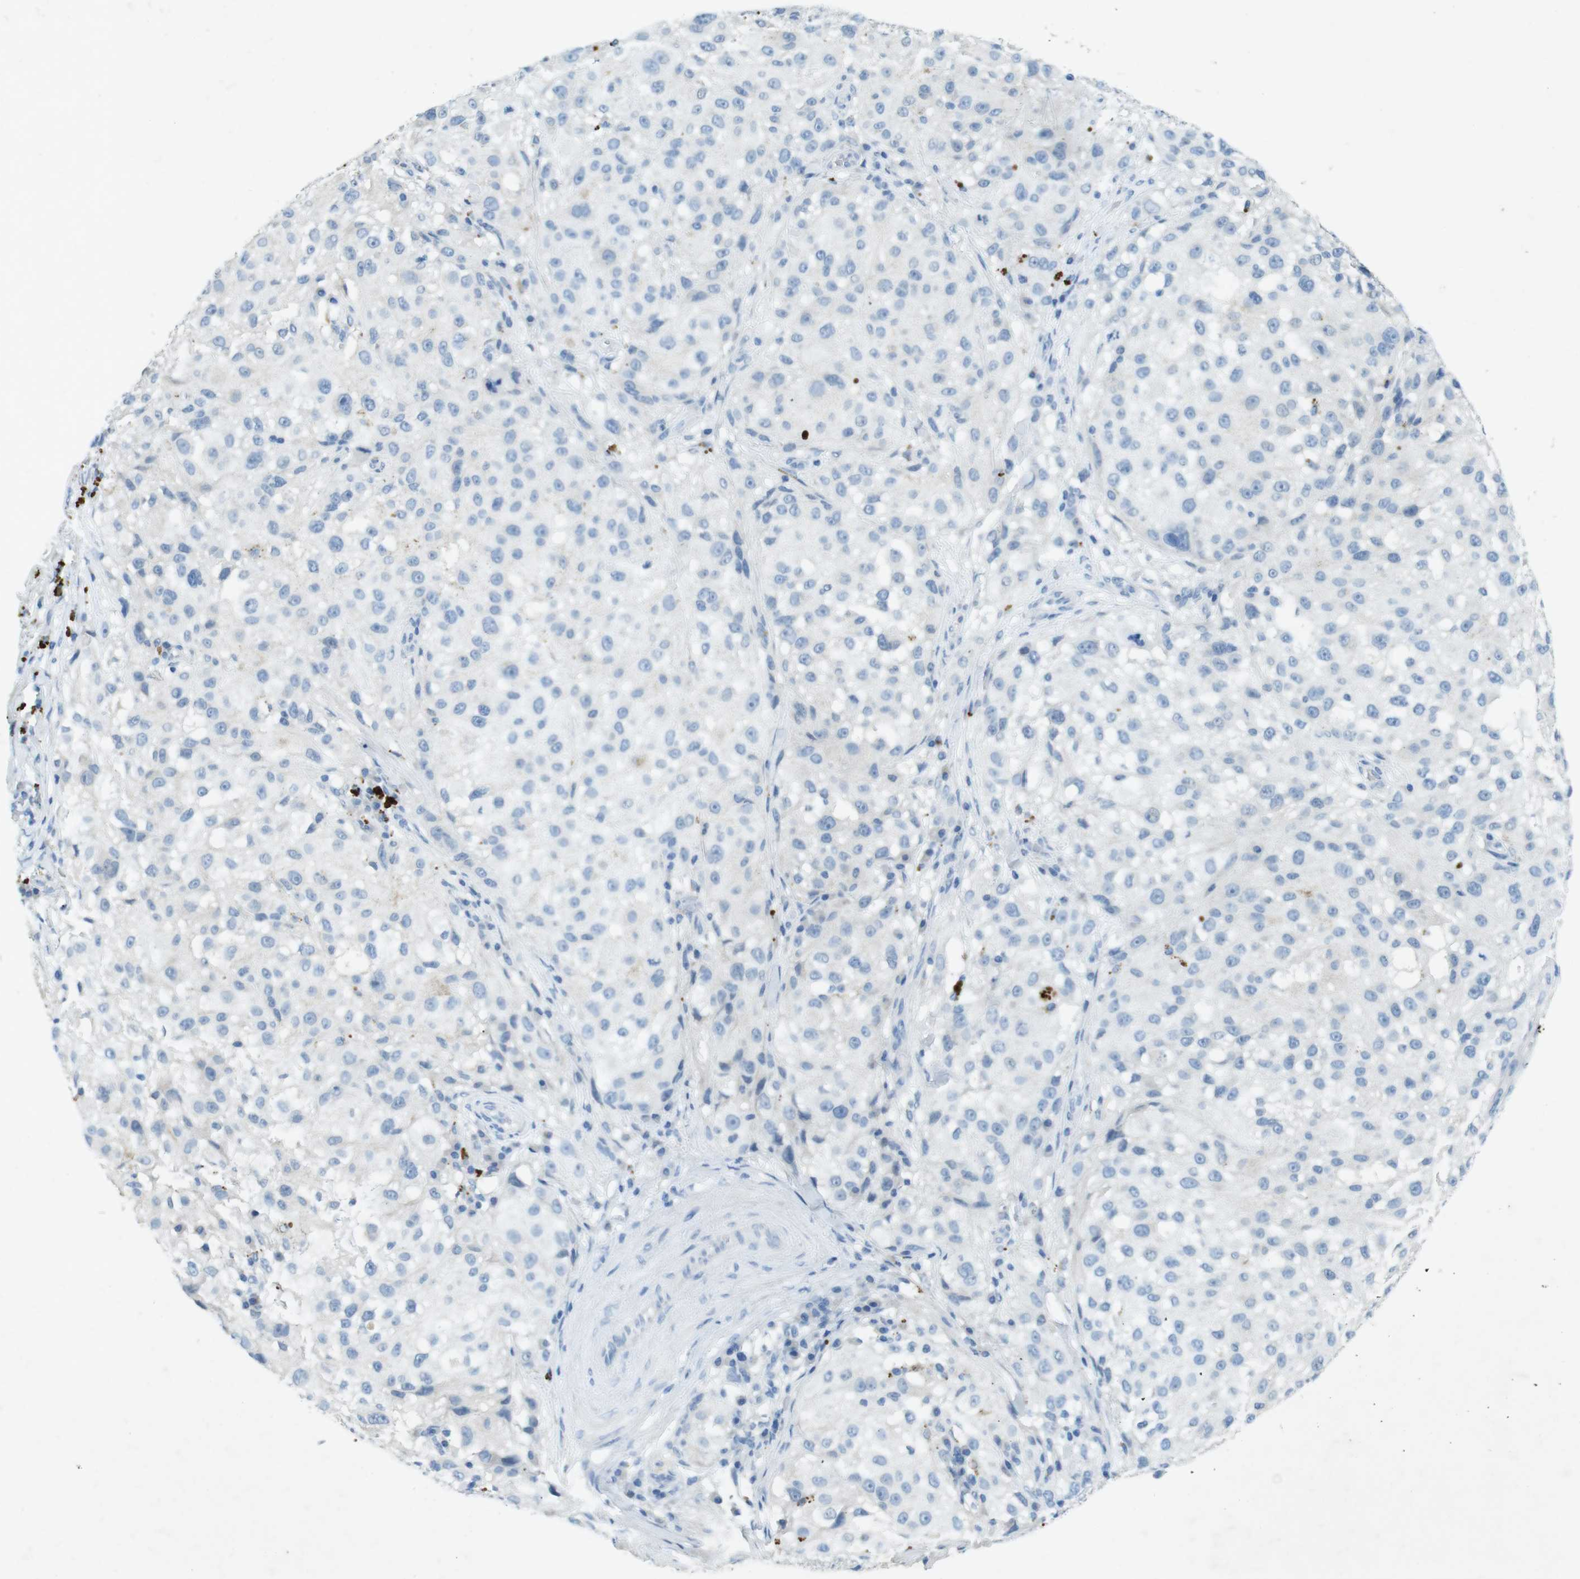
{"staining": {"intensity": "negative", "quantity": "none", "location": "none"}, "tissue": "melanoma", "cell_type": "Tumor cells", "image_type": "cancer", "snomed": [{"axis": "morphology", "description": "Necrosis, NOS"}, {"axis": "morphology", "description": "Malignant melanoma, NOS"}, {"axis": "topography", "description": "Skin"}], "caption": "Immunohistochemistry of human malignant melanoma demonstrates no staining in tumor cells.", "gene": "CD320", "patient": {"sex": "female", "age": 87}}